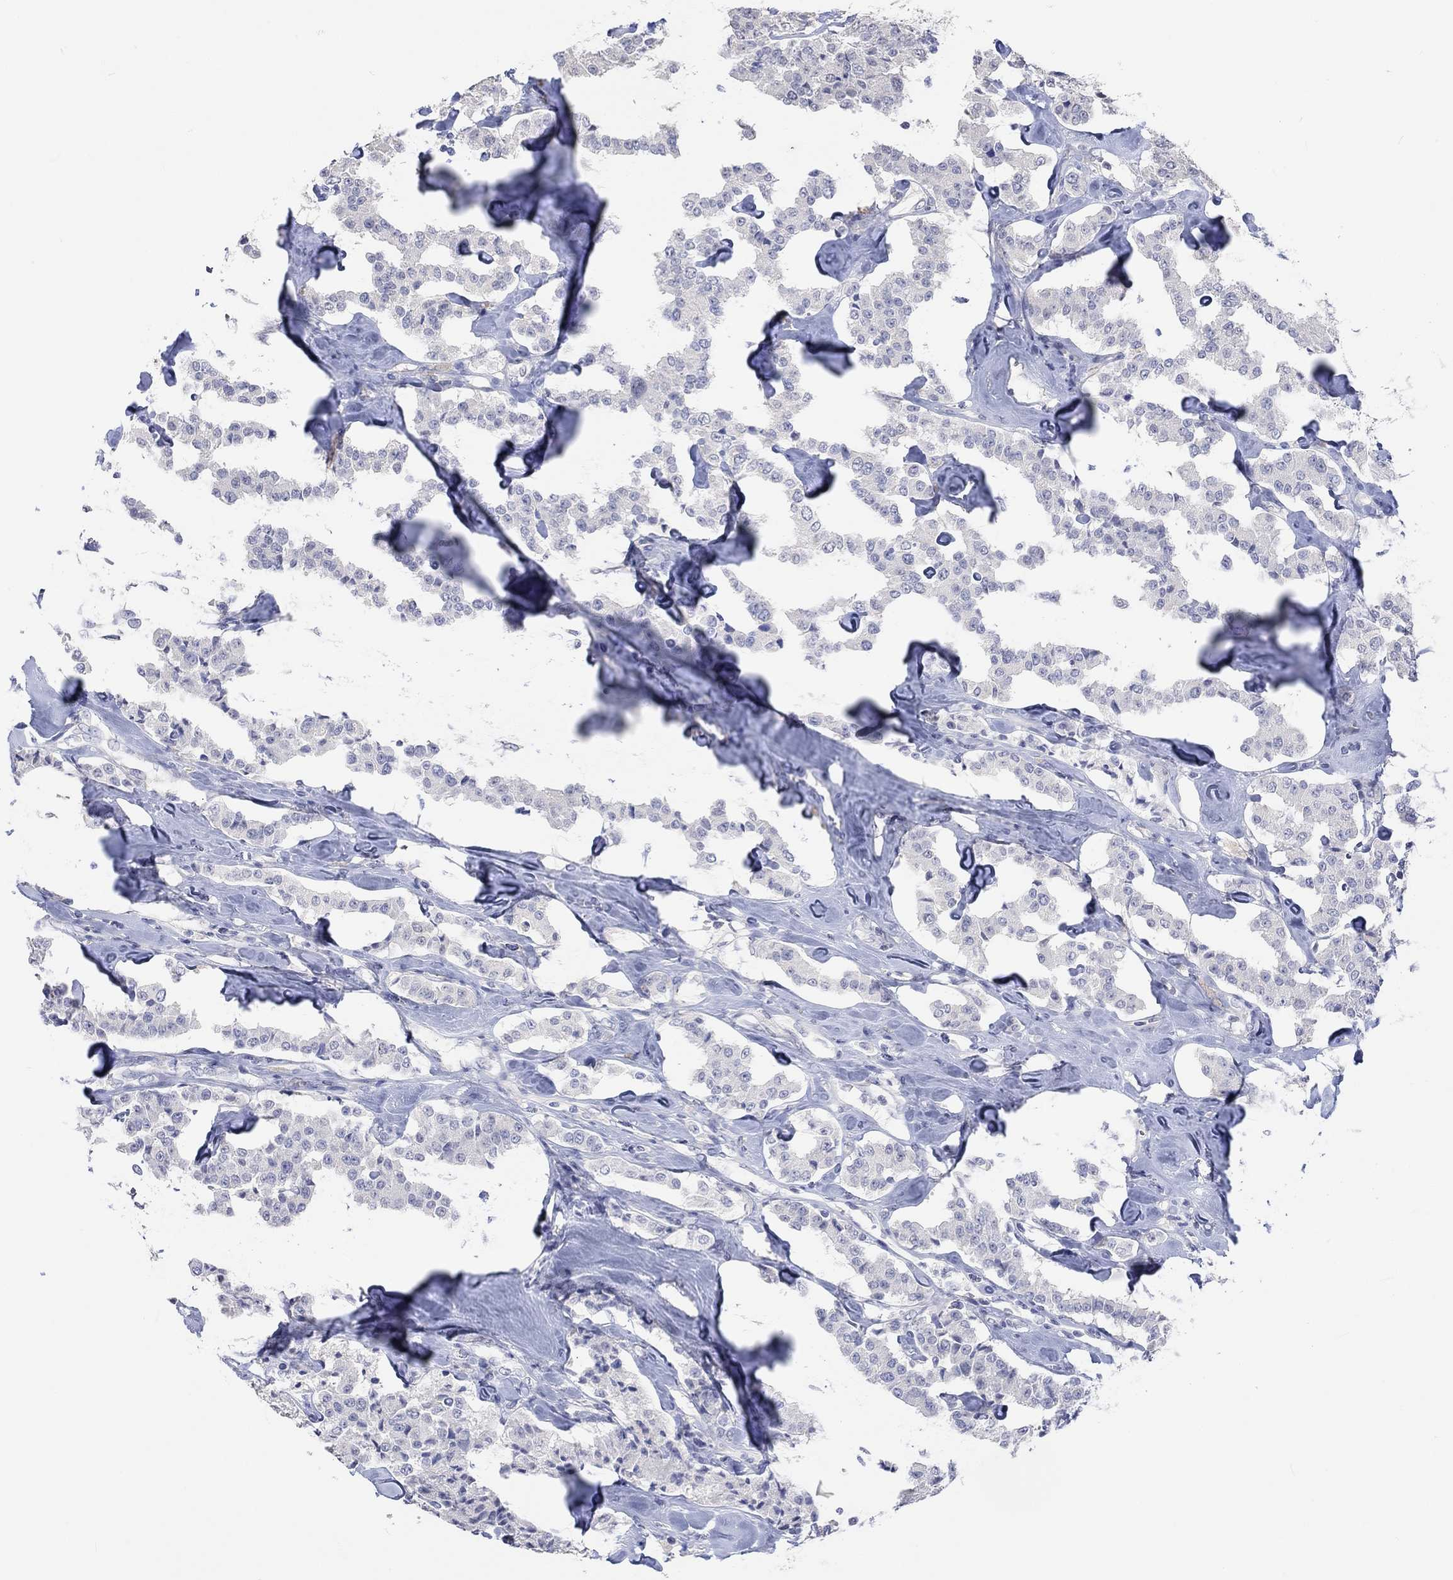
{"staining": {"intensity": "negative", "quantity": "none", "location": "none"}, "tissue": "carcinoid", "cell_type": "Tumor cells", "image_type": "cancer", "snomed": [{"axis": "morphology", "description": "Carcinoid, malignant, NOS"}, {"axis": "topography", "description": "Pancreas"}], "caption": "IHC micrograph of human carcinoid stained for a protein (brown), which shows no expression in tumor cells.", "gene": "PNMA5", "patient": {"sex": "male", "age": 41}}